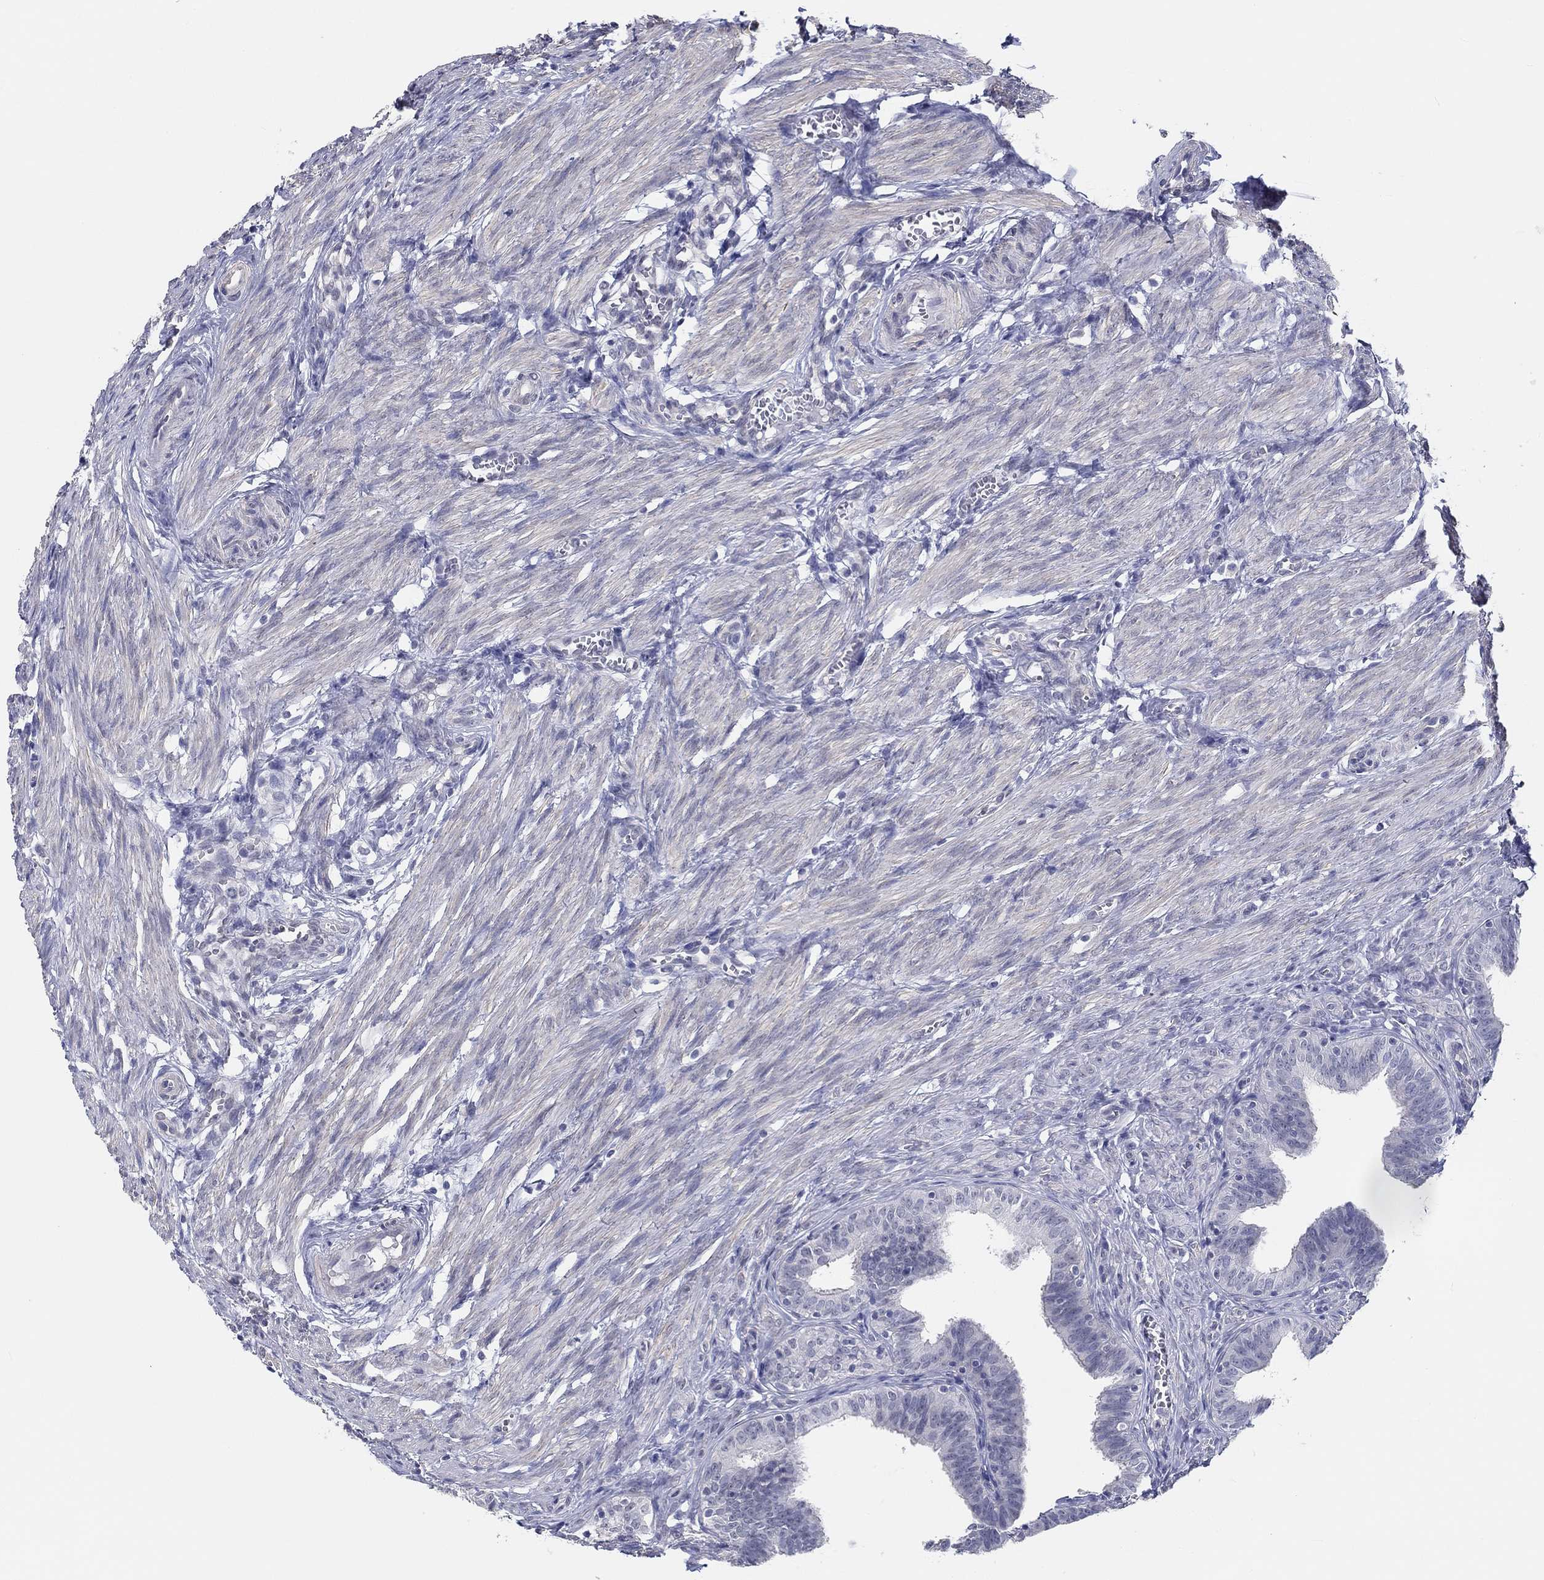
{"staining": {"intensity": "negative", "quantity": "none", "location": "none"}, "tissue": "fallopian tube", "cell_type": "Glandular cells", "image_type": "normal", "snomed": [{"axis": "morphology", "description": "Normal tissue, NOS"}, {"axis": "topography", "description": "Fallopian tube"}], "caption": "Normal fallopian tube was stained to show a protein in brown. There is no significant expression in glandular cells.", "gene": "CRYGD", "patient": {"sex": "female", "age": 25}}